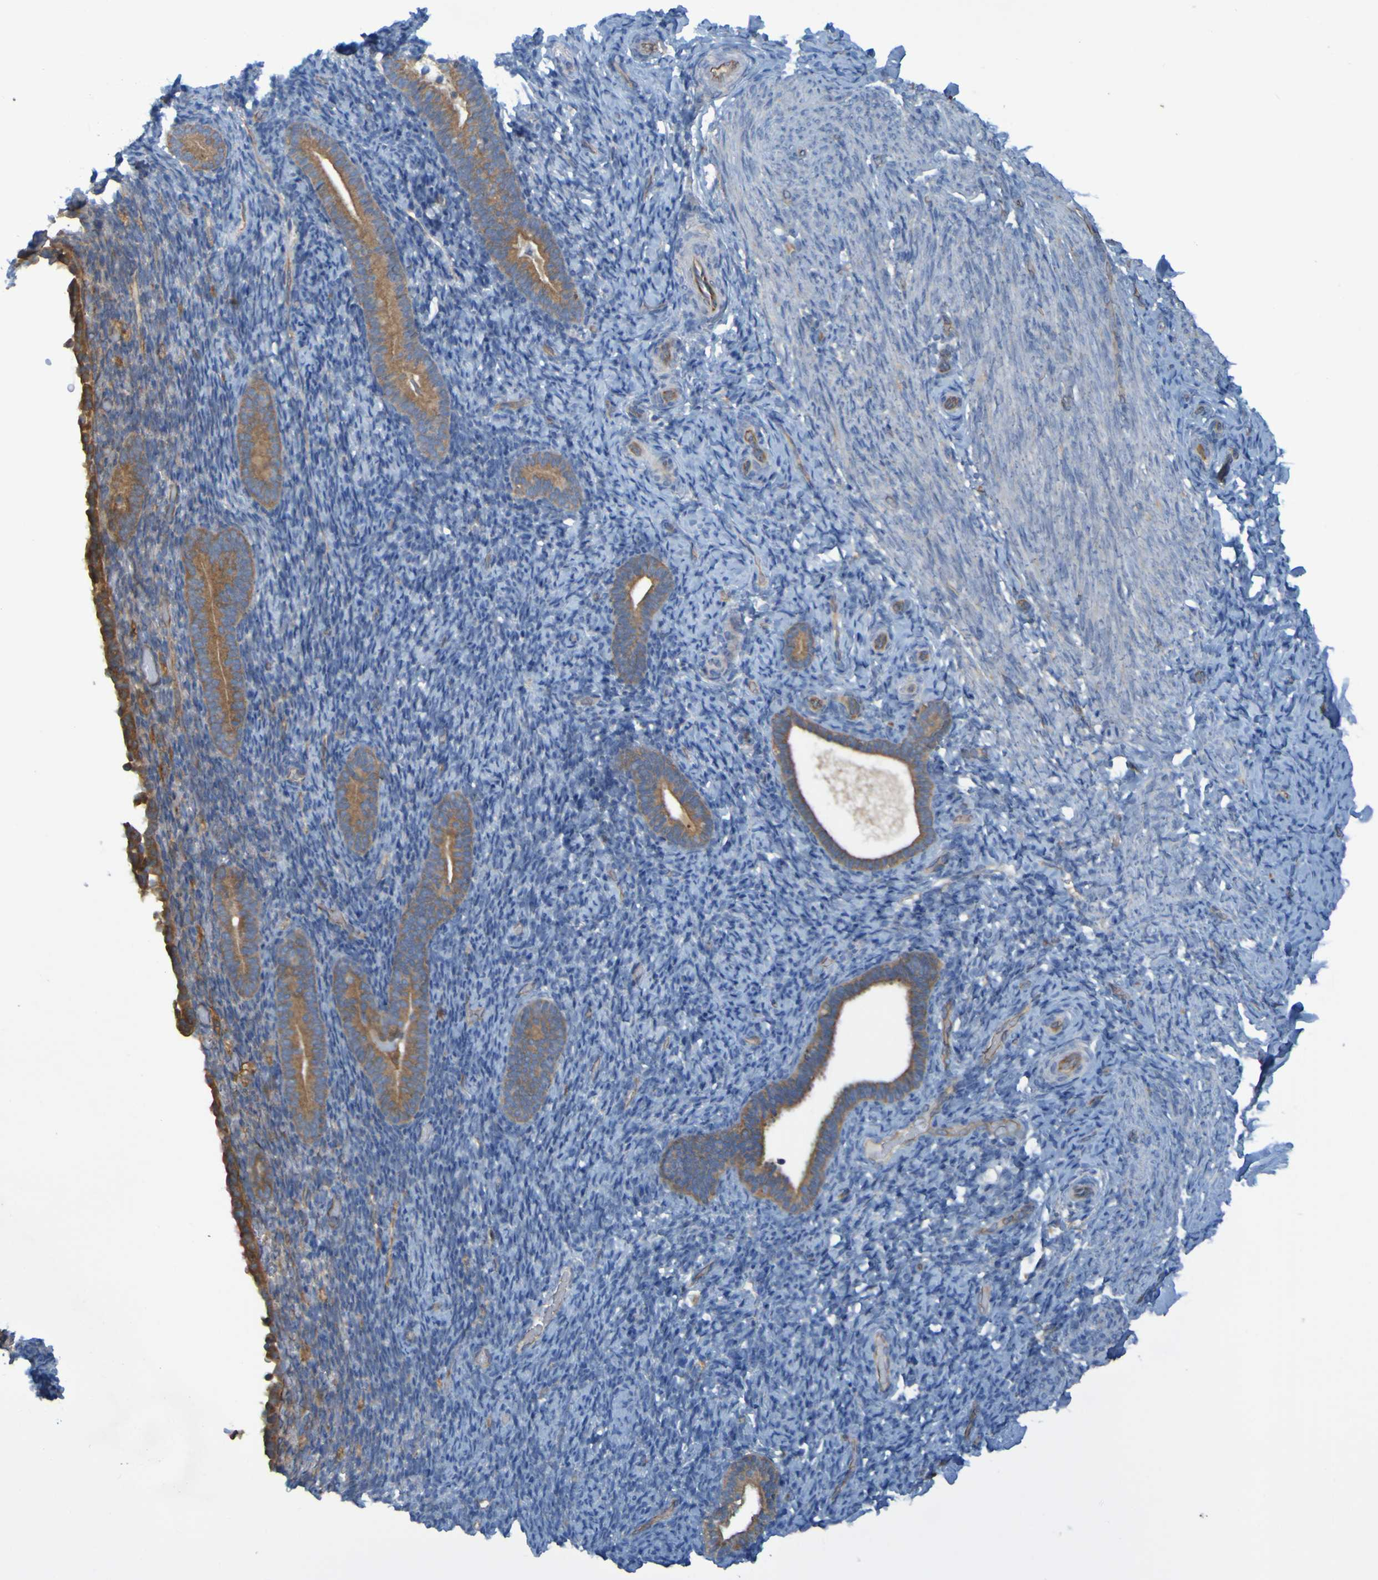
{"staining": {"intensity": "negative", "quantity": "none", "location": "none"}, "tissue": "endometrium", "cell_type": "Cells in endometrial stroma", "image_type": "normal", "snomed": [{"axis": "morphology", "description": "Normal tissue, NOS"}, {"axis": "topography", "description": "Endometrium"}], "caption": "This is a histopathology image of immunohistochemistry (IHC) staining of normal endometrium, which shows no positivity in cells in endometrial stroma. The staining was performed using DAB (3,3'-diaminobenzidine) to visualize the protein expression in brown, while the nuclei were stained in blue with hematoxylin (Magnification: 20x).", "gene": "DNAJC4", "patient": {"sex": "female", "age": 51}}